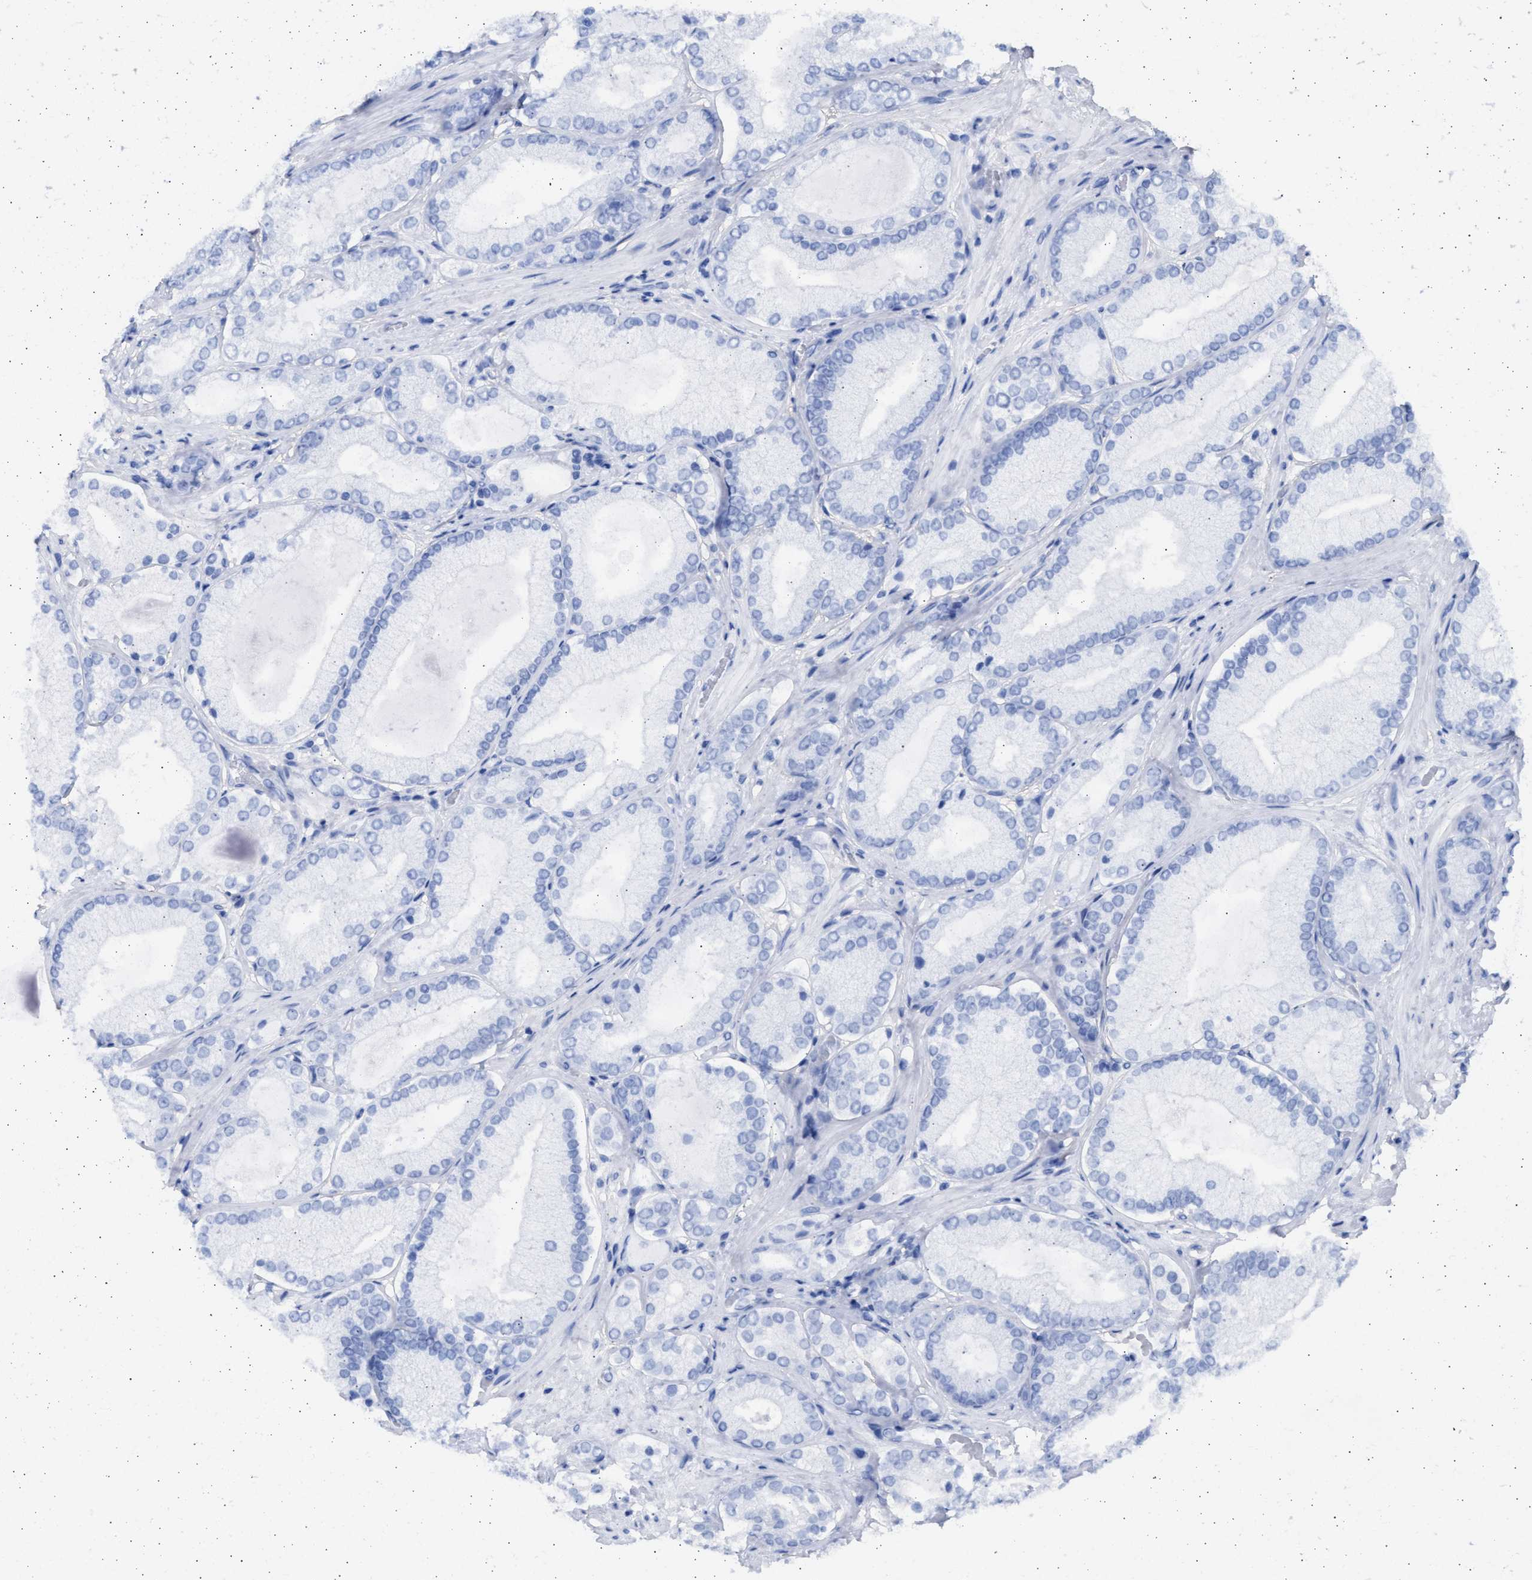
{"staining": {"intensity": "negative", "quantity": "none", "location": "none"}, "tissue": "prostate cancer", "cell_type": "Tumor cells", "image_type": "cancer", "snomed": [{"axis": "morphology", "description": "Adenocarcinoma, Low grade"}, {"axis": "topography", "description": "Prostate"}], "caption": "The immunohistochemistry image has no significant expression in tumor cells of adenocarcinoma (low-grade) (prostate) tissue.", "gene": "ALDOC", "patient": {"sex": "male", "age": 65}}